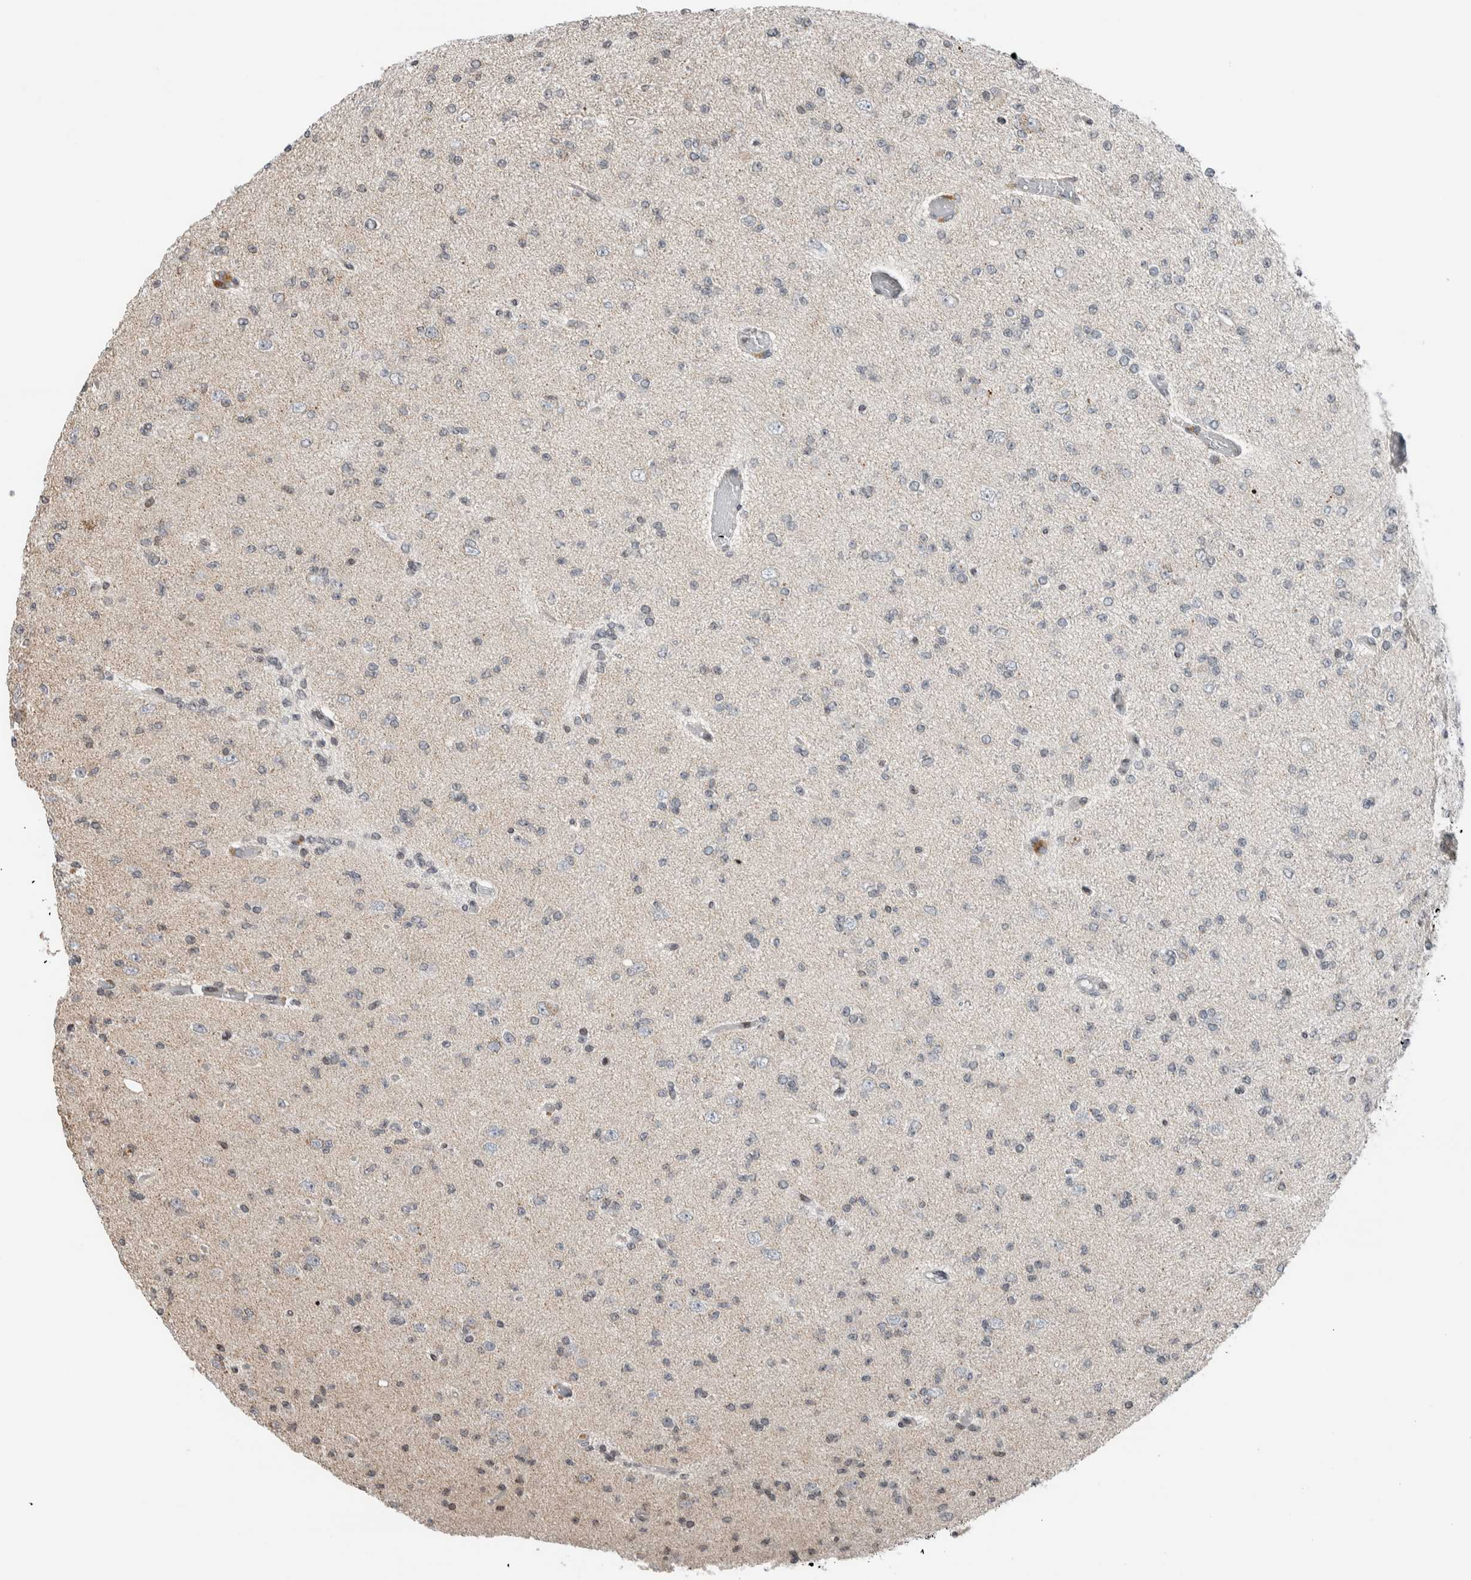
{"staining": {"intensity": "negative", "quantity": "none", "location": "none"}, "tissue": "glioma", "cell_type": "Tumor cells", "image_type": "cancer", "snomed": [{"axis": "morphology", "description": "Glioma, malignant, Low grade"}, {"axis": "topography", "description": "Brain"}], "caption": "Immunohistochemistry (IHC) histopathology image of neoplastic tissue: human low-grade glioma (malignant) stained with DAB (3,3'-diaminobenzidine) reveals no significant protein staining in tumor cells. Nuclei are stained in blue.", "gene": "NPLOC4", "patient": {"sex": "female", "age": 22}}